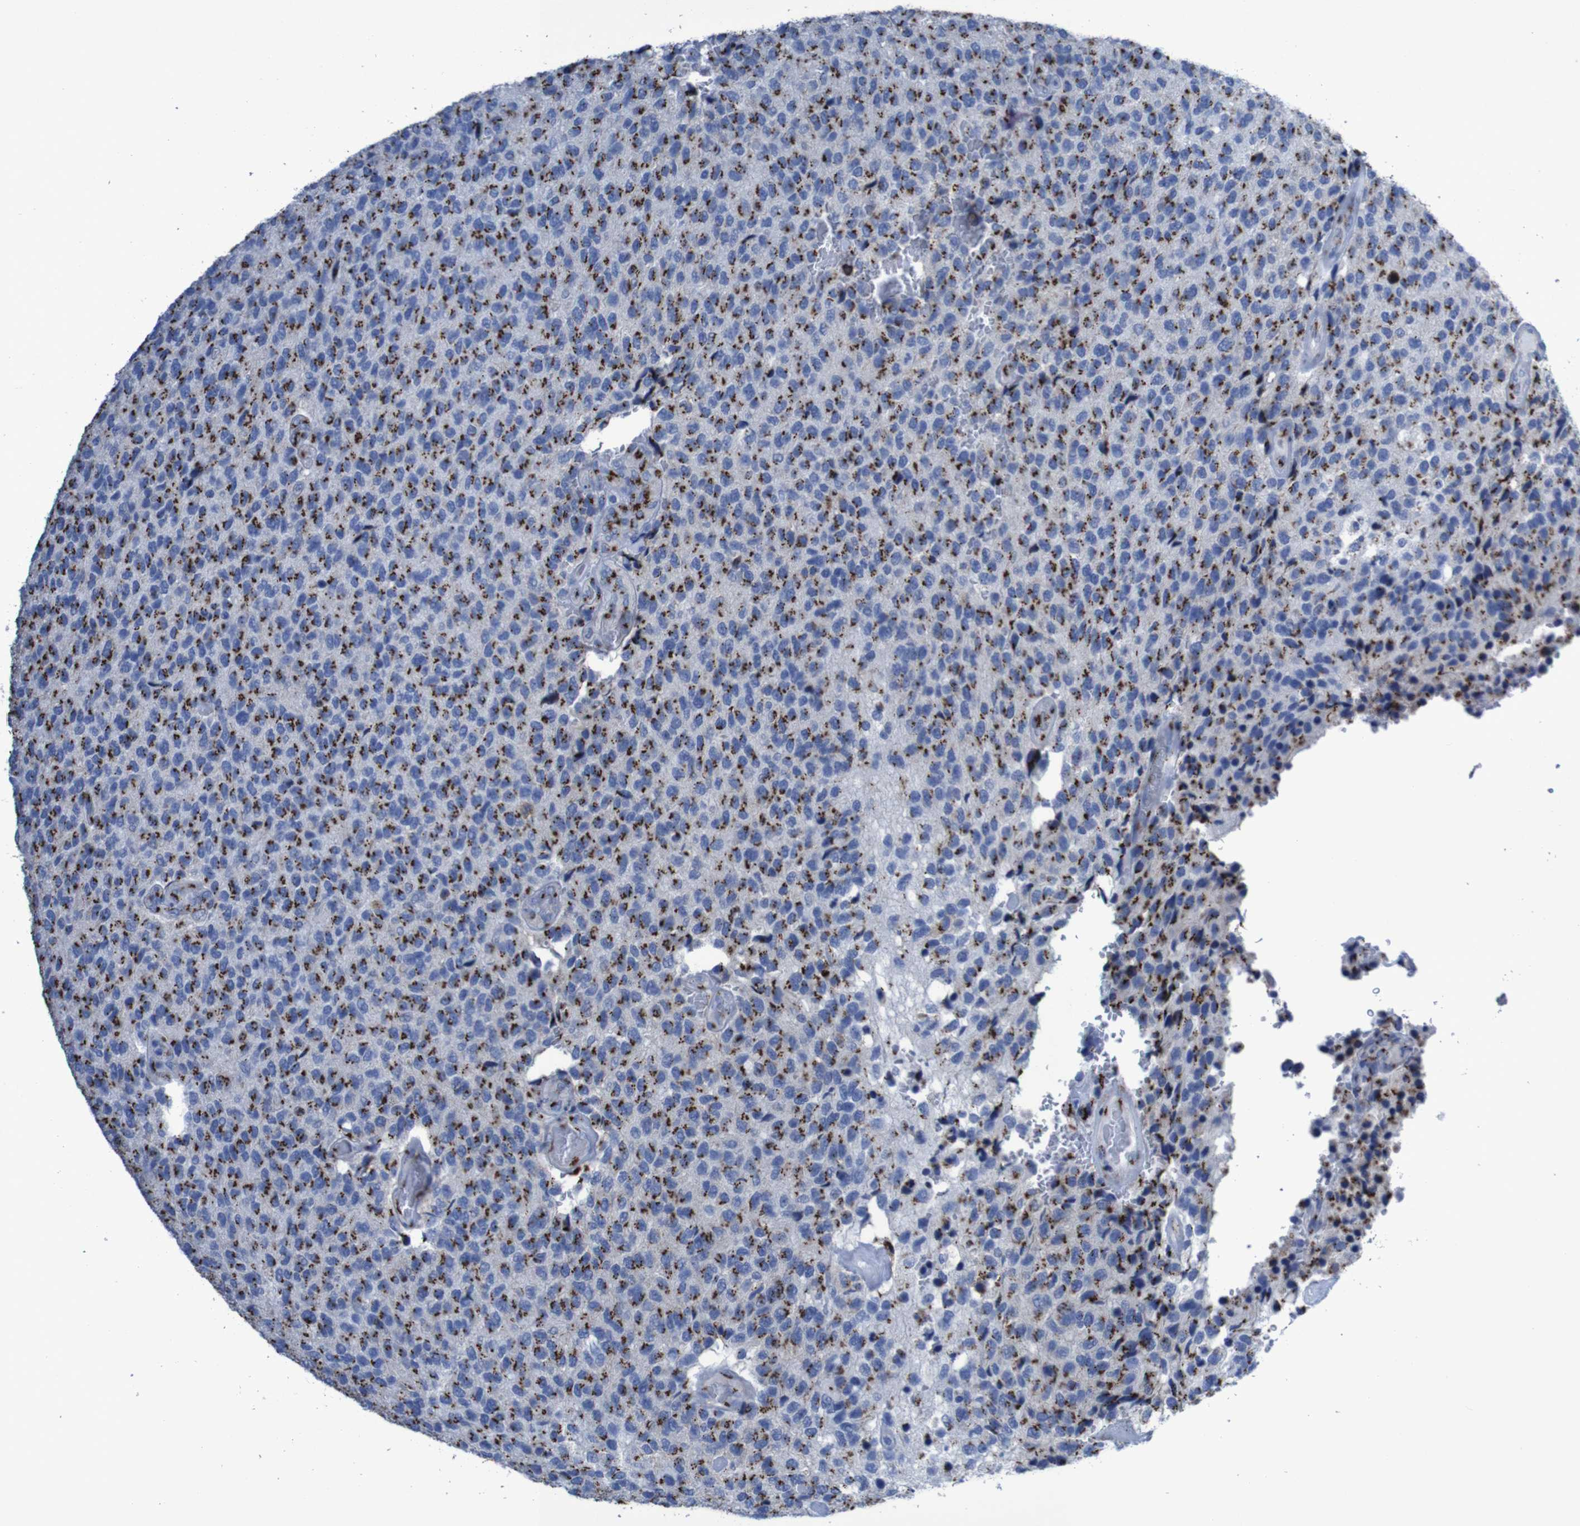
{"staining": {"intensity": "strong", "quantity": ">75%", "location": "cytoplasmic/membranous"}, "tissue": "glioma", "cell_type": "Tumor cells", "image_type": "cancer", "snomed": [{"axis": "morphology", "description": "Glioma, malignant, High grade"}, {"axis": "topography", "description": "pancreas cauda"}], "caption": "A high amount of strong cytoplasmic/membranous expression is identified in approximately >75% of tumor cells in glioma tissue. The protein is shown in brown color, while the nuclei are stained blue.", "gene": "GOLM1", "patient": {"sex": "male", "age": 60}}